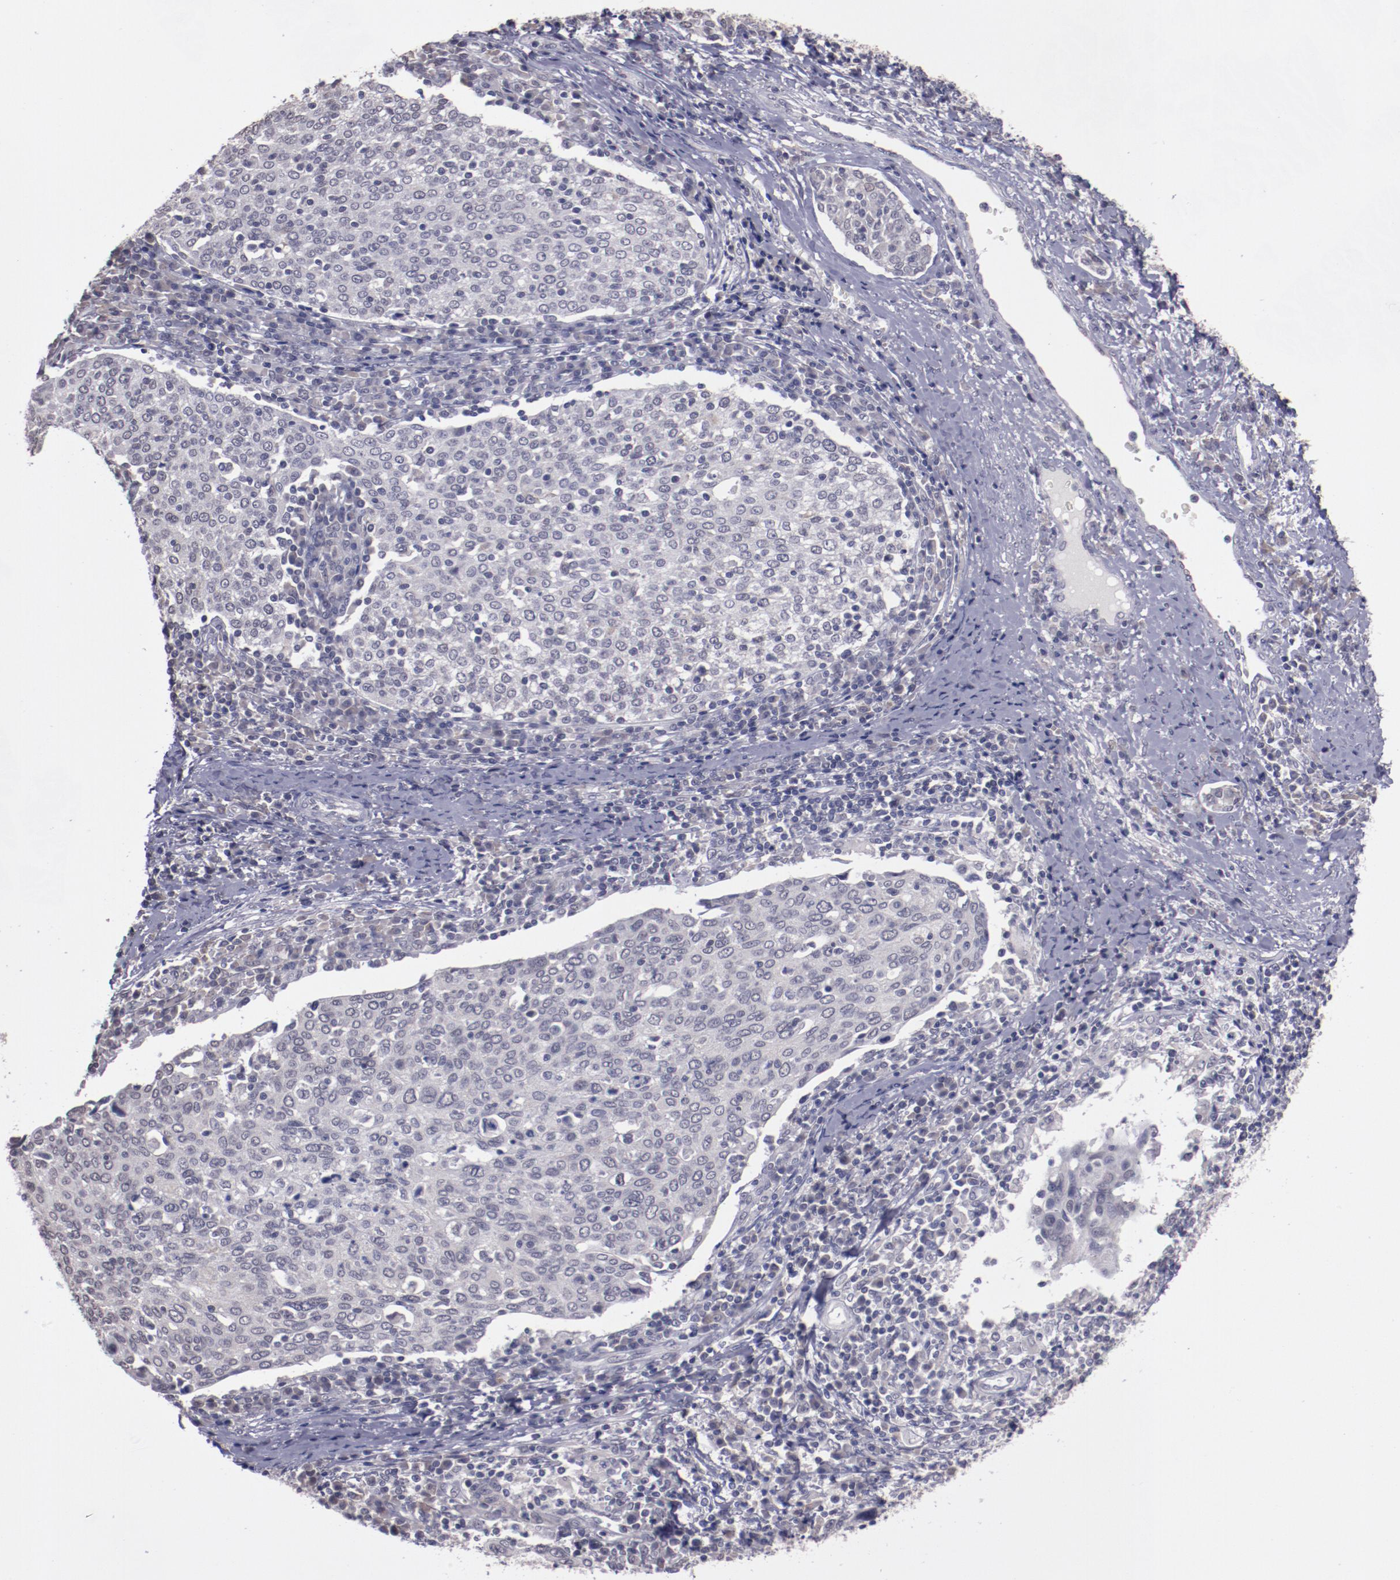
{"staining": {"intensity": "weak", "quantity": "<25%", "location": "cytoplasmic/membranous"}, "tissue": "cervical cancer", "cell_type": "Tumor cells", "image_type": "cancer", "snomed": [{"axis": "morphology", "description": "Squamous cell carcinoma, NOS"}, {"axis": "topography", "description": "Cervix"}], "caption": "Tumor cells are negative for brown protein staining in squamous cell carcinoma (cervical).", "gene": "NRXN3", "patient": {"sex": "female", "age": 40}}